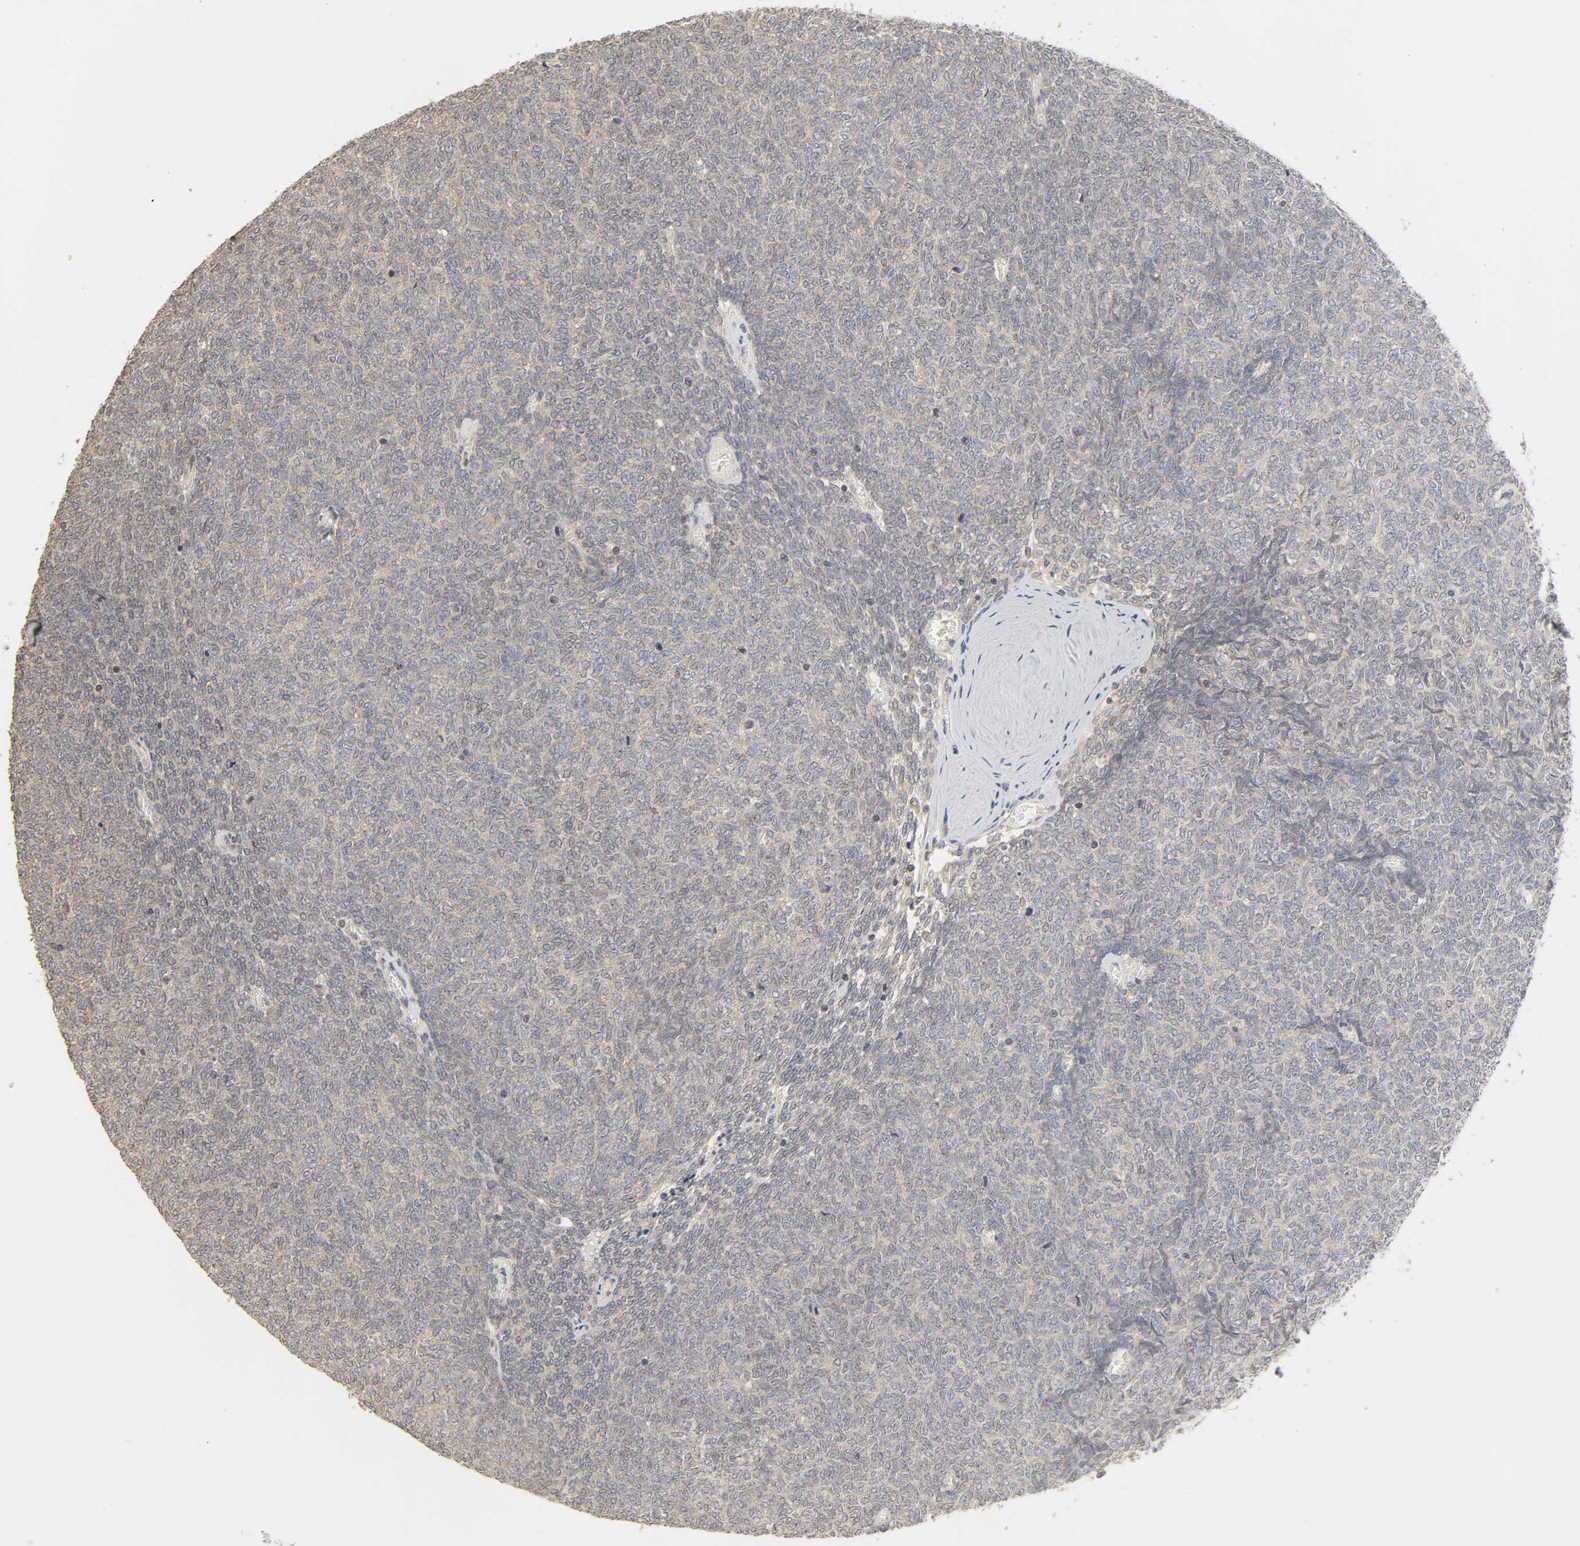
{"staining": {"intensity": "weak", "quantity": ">75%", "location": "cytoplasmic/membranous"}, "tissue": "renal cancer", "cell_type": "Tumor cells", "image_type": "cancer", "snomed": [{"axis": "morphology", "description": "Neoplasm, malignant, NOS"}, {"axis": "topography", "description": "Kidney"}], "caption": "IHC of human renal cancer reveals low levels of weak cytoplasmic/membranous positivity in approximately >75% of tumor cells.", "gene": "CLEC4E", "patient": {"sex": "male", "age": 28}}